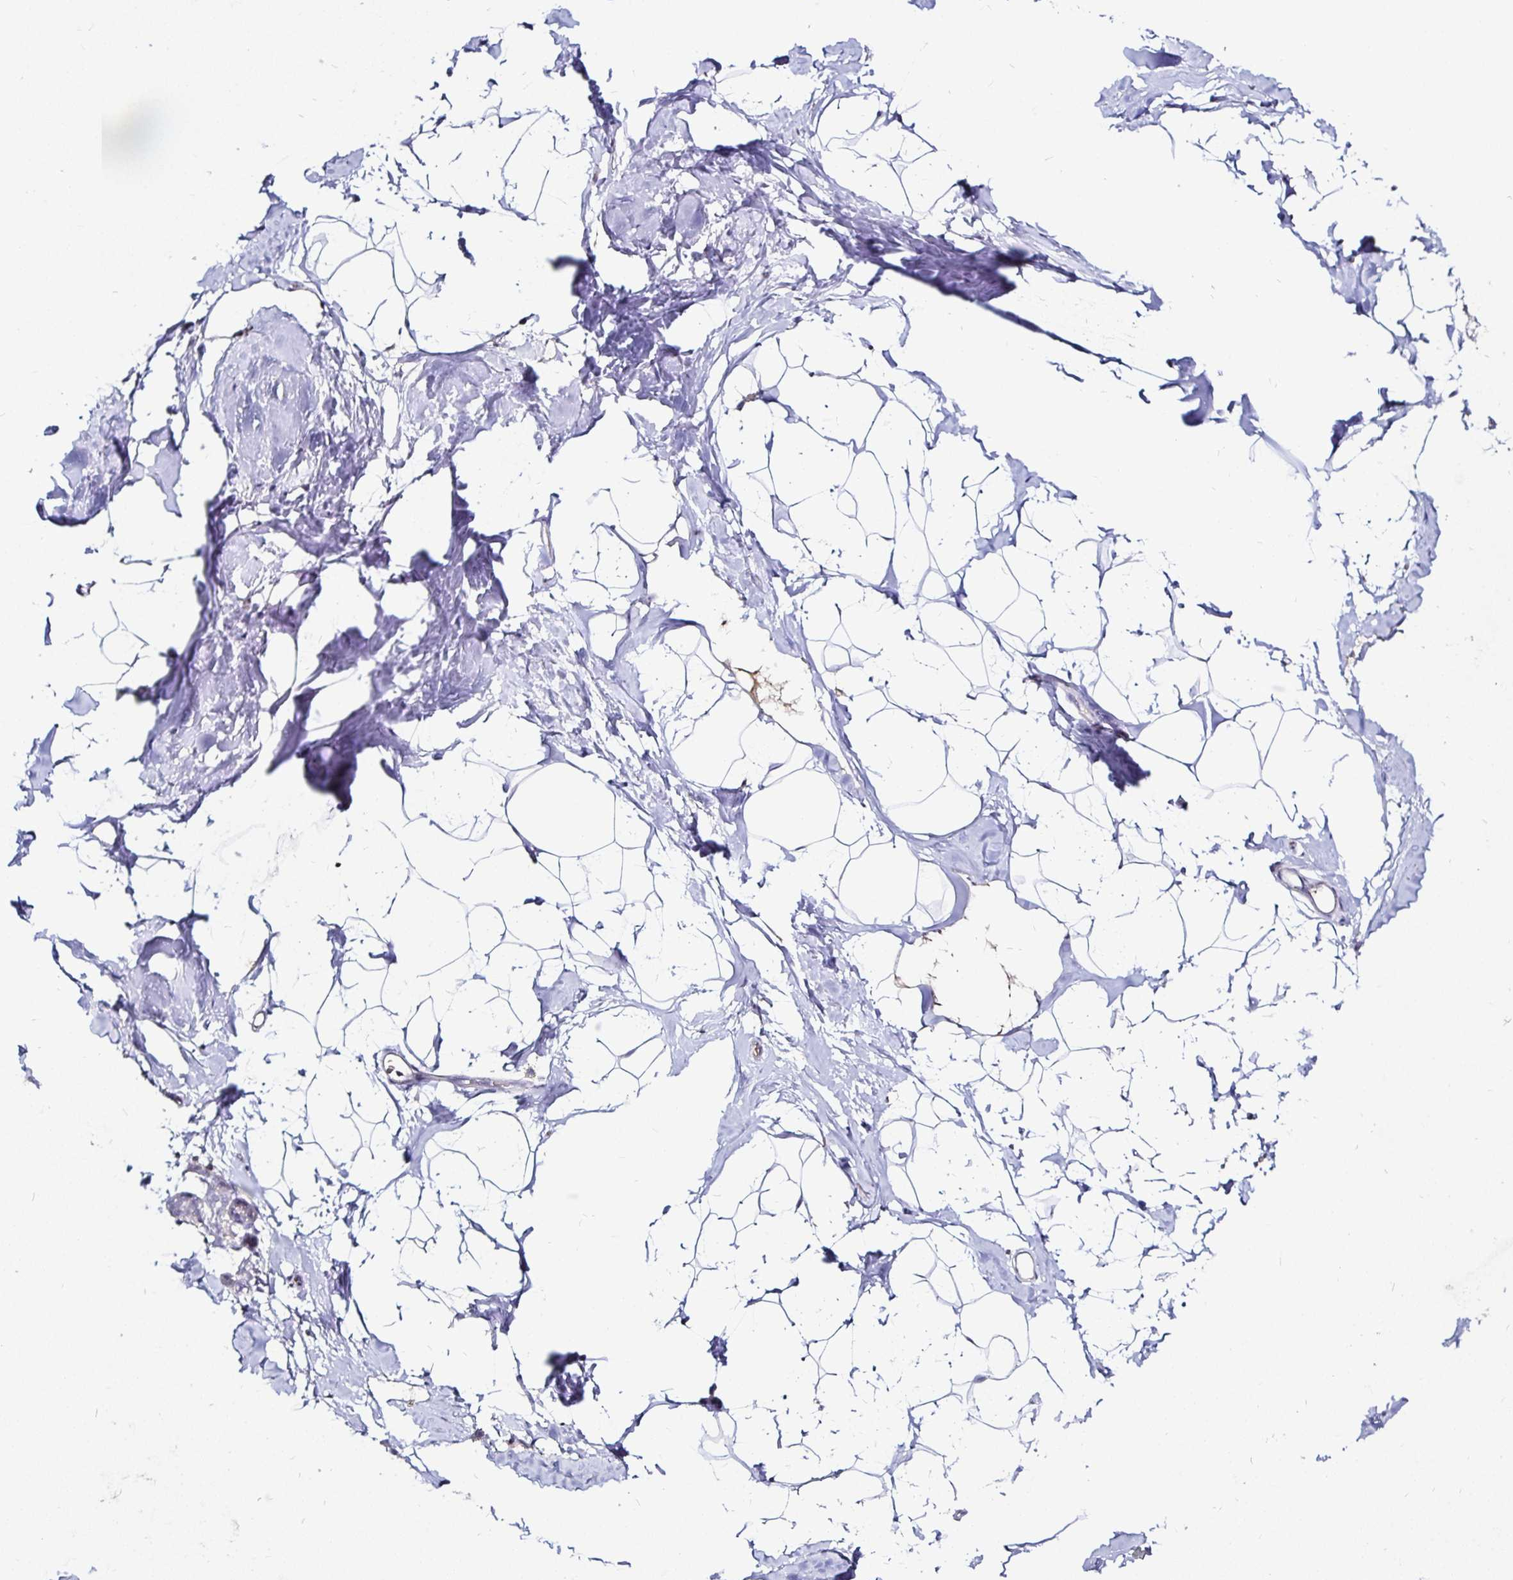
{"staining": {"intensity": "negative", "quantity": "none", "location": "none"}, "tissue": "breast", "cell_type": "Adipocytes", "image_type": "normal", "snomed": [{"axis": "morphology", "description": "Normal tissue, NOS"}, {"axis": "topography", "description": "Breast"}], "caption": "Immunohistochemistry (IHC) micrograph of unremarkable human breast stained for a protein (brown), which displays no staining in adipocytes. (Stains: DAB (3,3'-diaminobenzidine) immunohistochemistry with hematoxylin counter stain, Microscopy: brightfield microscopy at high magnification).", "gene": "FAIM2", "patient": {"sex": "female", "age": 32}}